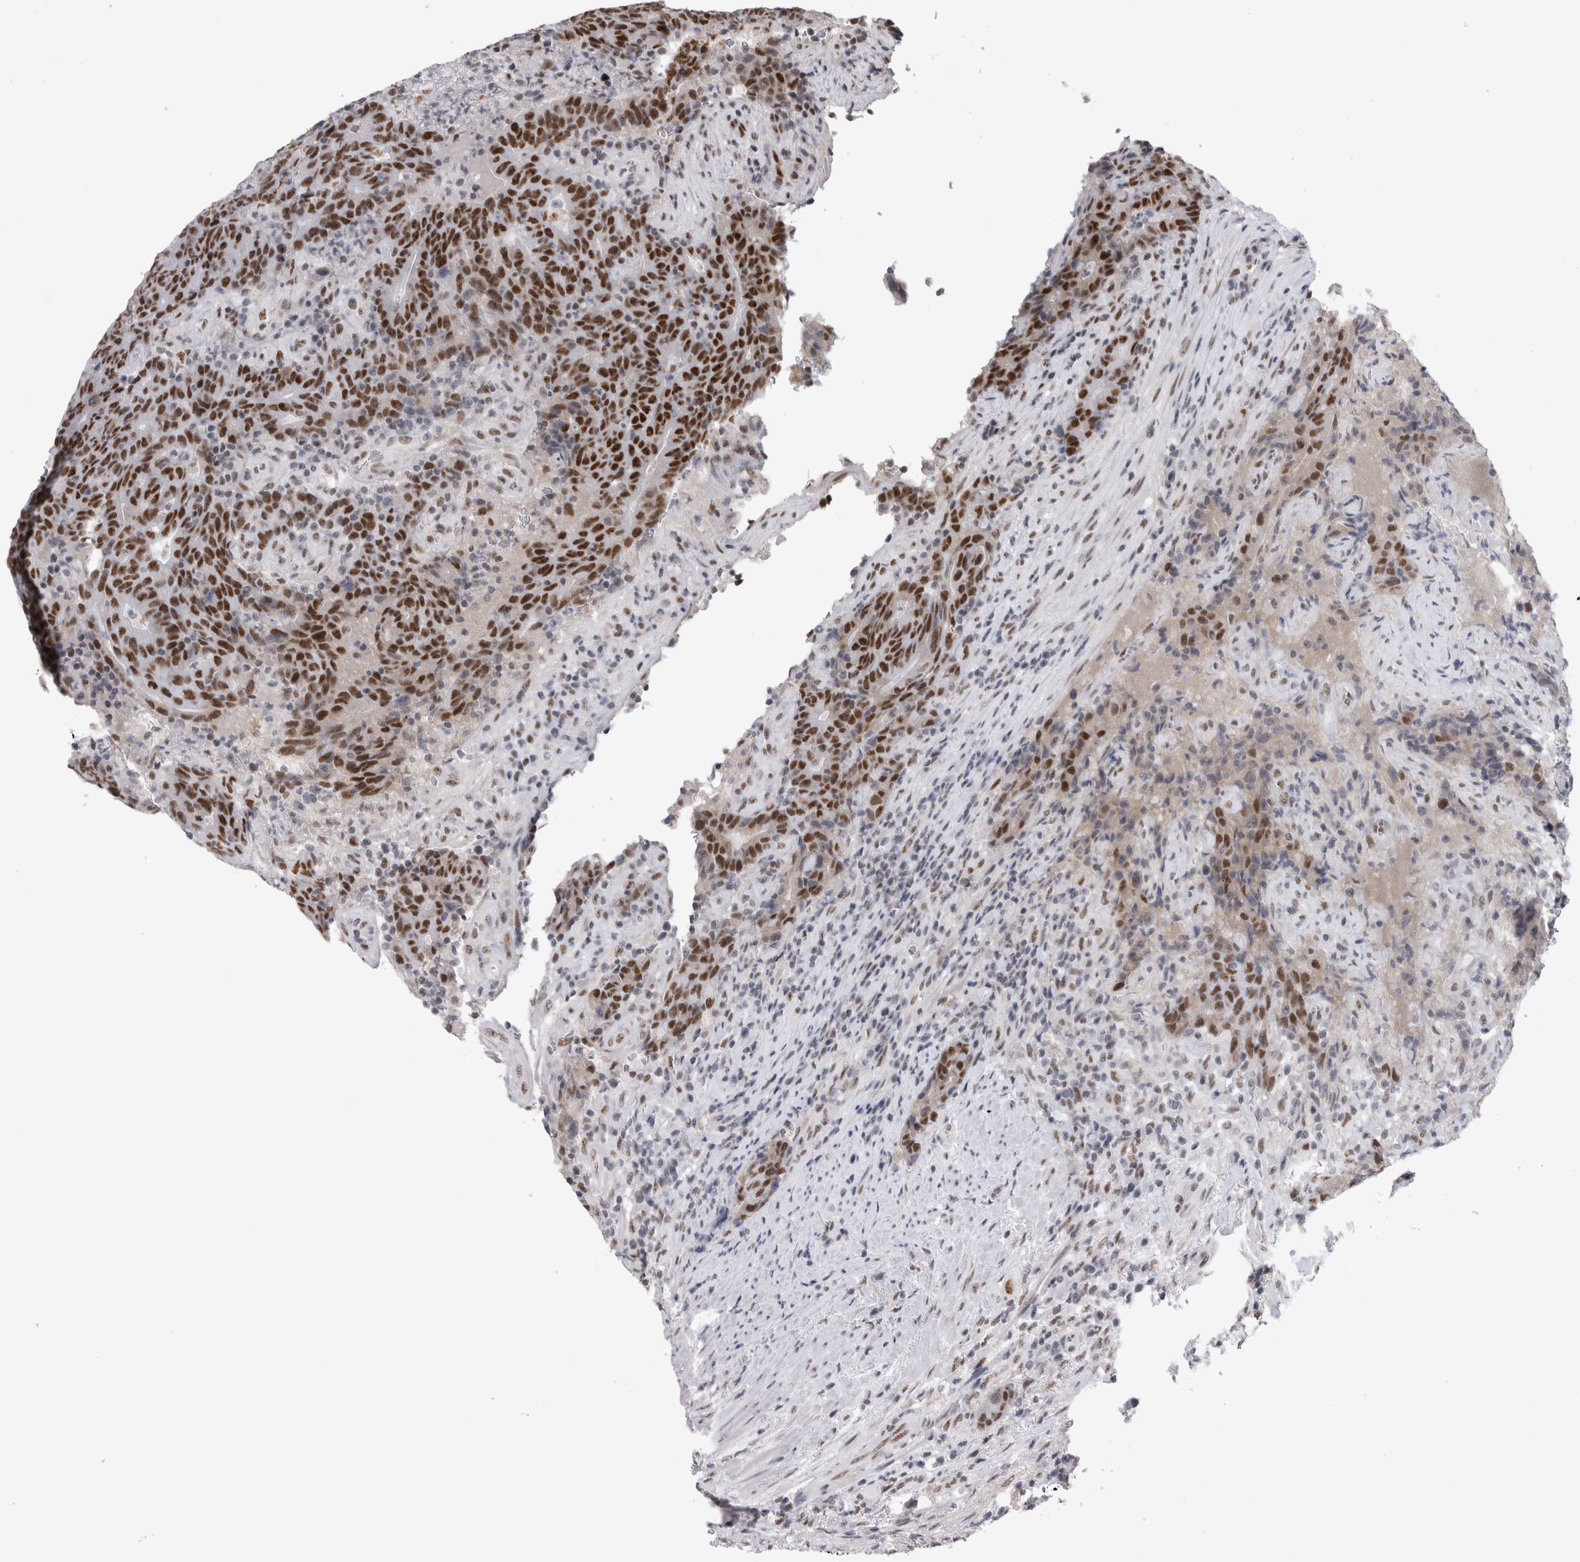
{"staining": {"intensity": "strong", "quantity": ">75%", "location": "nuclear"}, "tissue": "colorectal cancer", "cell_type": "Tumor cells", "image_type": "cancer", "snomed": [{"axis": "morphology", "description": "Normal tissue, NOS"}, {"axis": "morphology", "description": "Adenocarcinoma, NOS"}, {"axis": "topography", "description": "Colon"}], "caption": "Colorectal cancer tissue displays strong nuclear expression in approximately >75% of tumor cells (Brightfield microscopy of DAB IHC at high magnification).", "gene": "API5", "patient": {"sex": "female", "age": 75}}